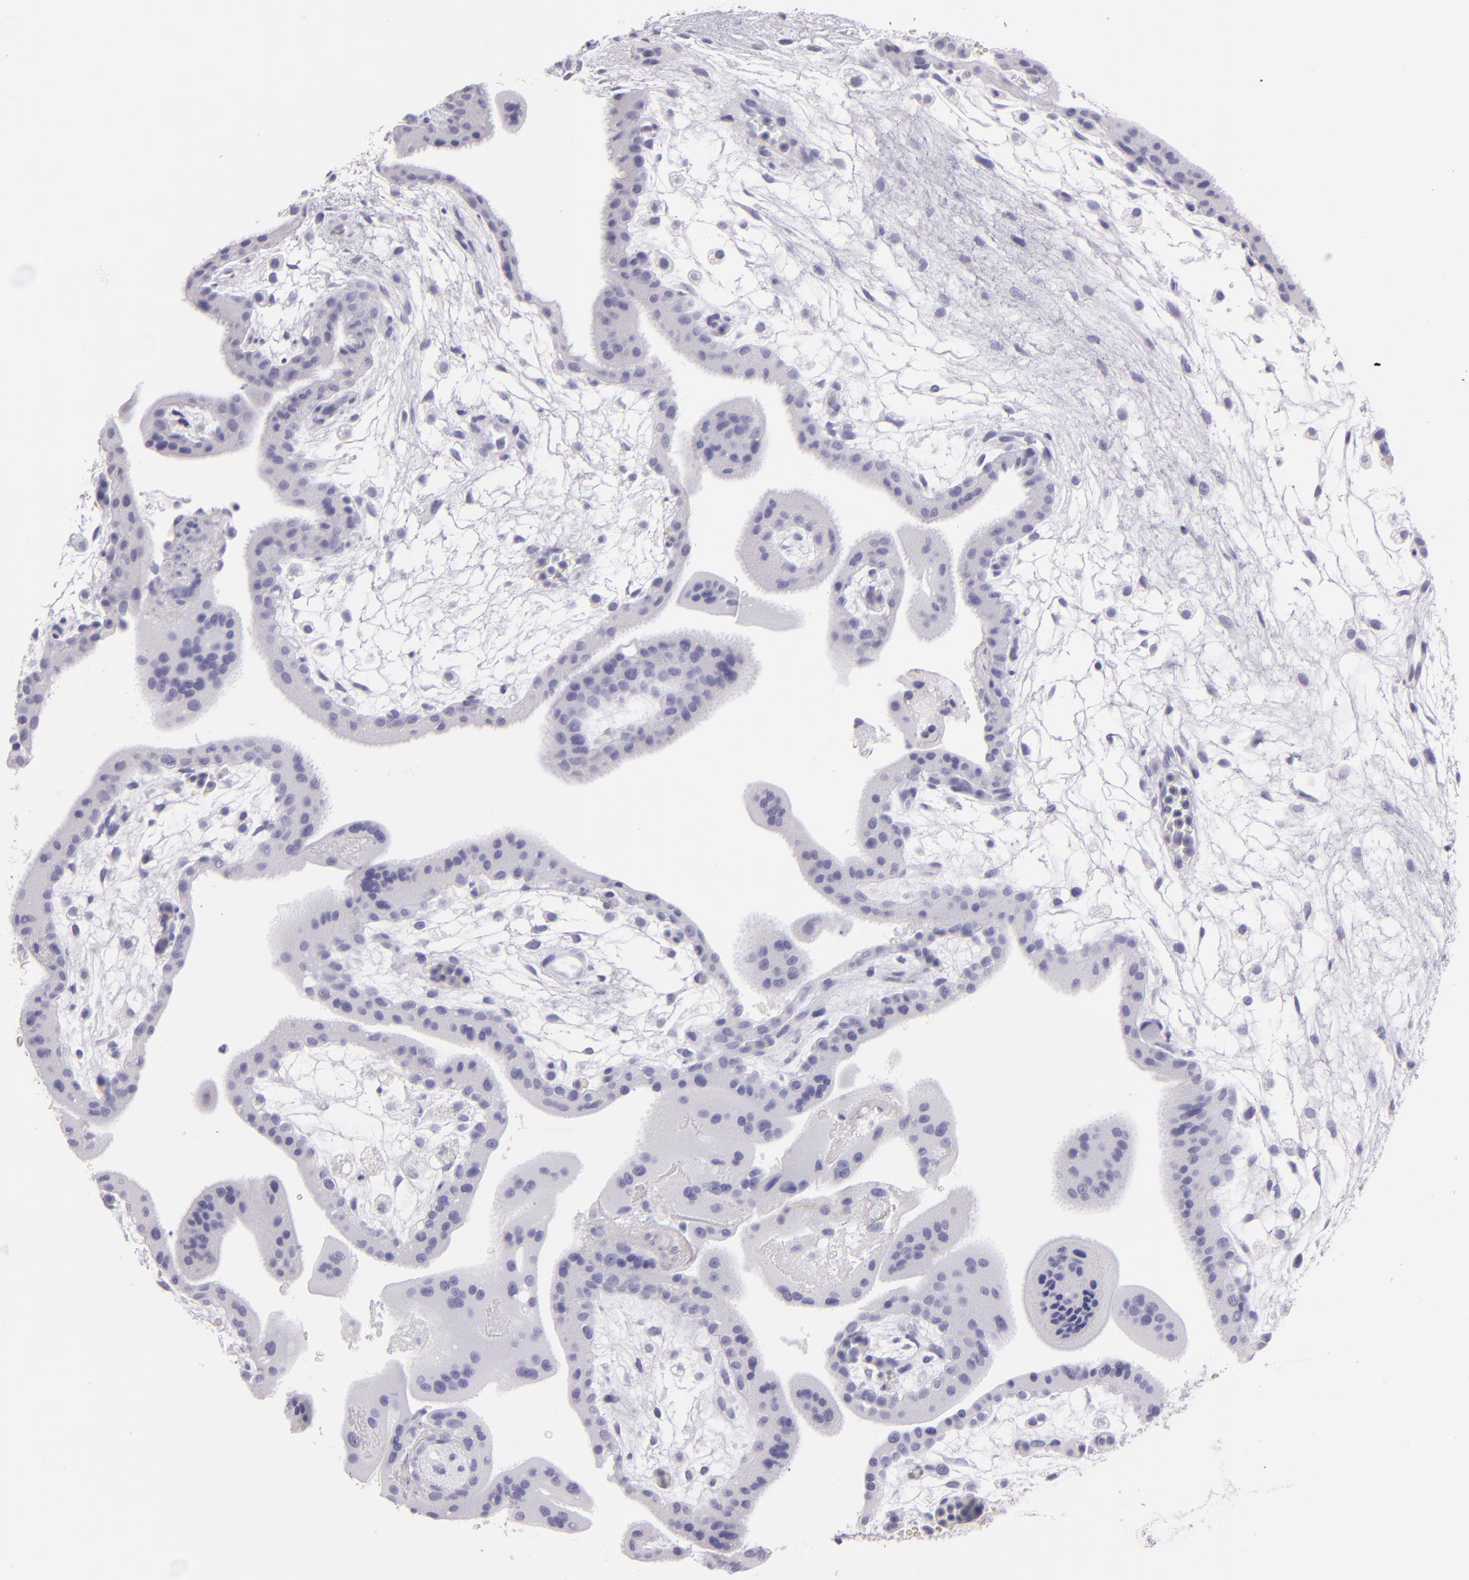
{"staining": {"intensity": "negative", "quantity": "none", "location": "none"}, "tissue": "placenta", "cell_type": "Decidual cells", "image_type": "normal", "snomed": [{"axis": "morphology", "description": "Normal tissue, NOS"}, {"axis": "topography", "description": "Placenta"}], "caption": "An immunohistochemistry (IHC) photomicrograph of benign placenta is shown. There is no staining in decidual cells of placenta.", "gene": "MUC5AC", "patient": {"sex": "female", "age": 35}}